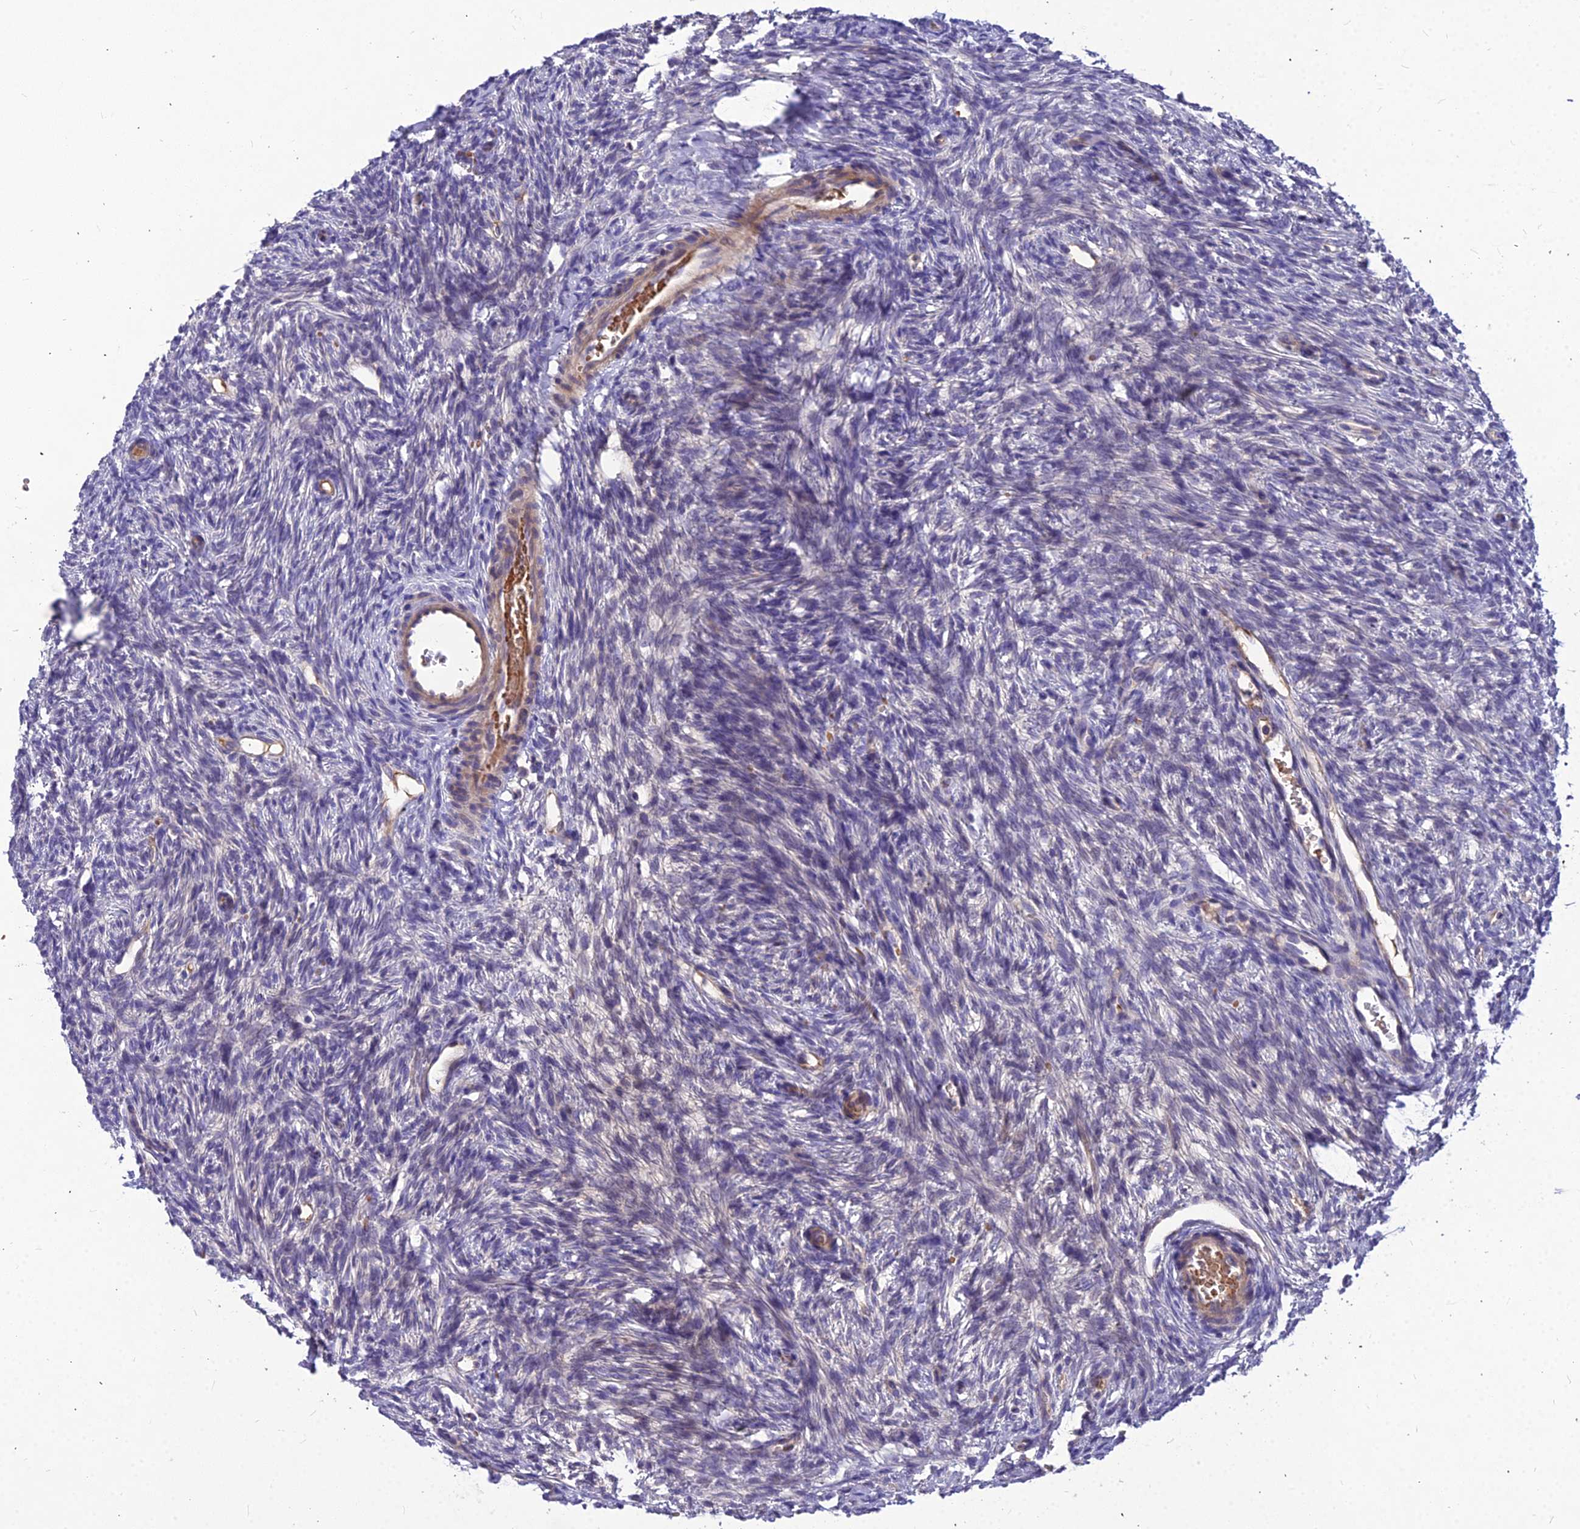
{"staining": {"intensity": "negative", "quantity": "none", "location": "none"}, "tissue": "ovary", "cell_type": "Ovarian stroma cells", "image_type": "normal", "snomed": [{"axis": "morphology", "description": "Normal tissue, NOS"}, {"axis": "topography", "description": "Ovary"}], "caption": "The image reveals no significant positivity in ovarian stroma cells of ovary.", "gene": "DMRTA1", "patient": {"sex": "female", "age": 33}}